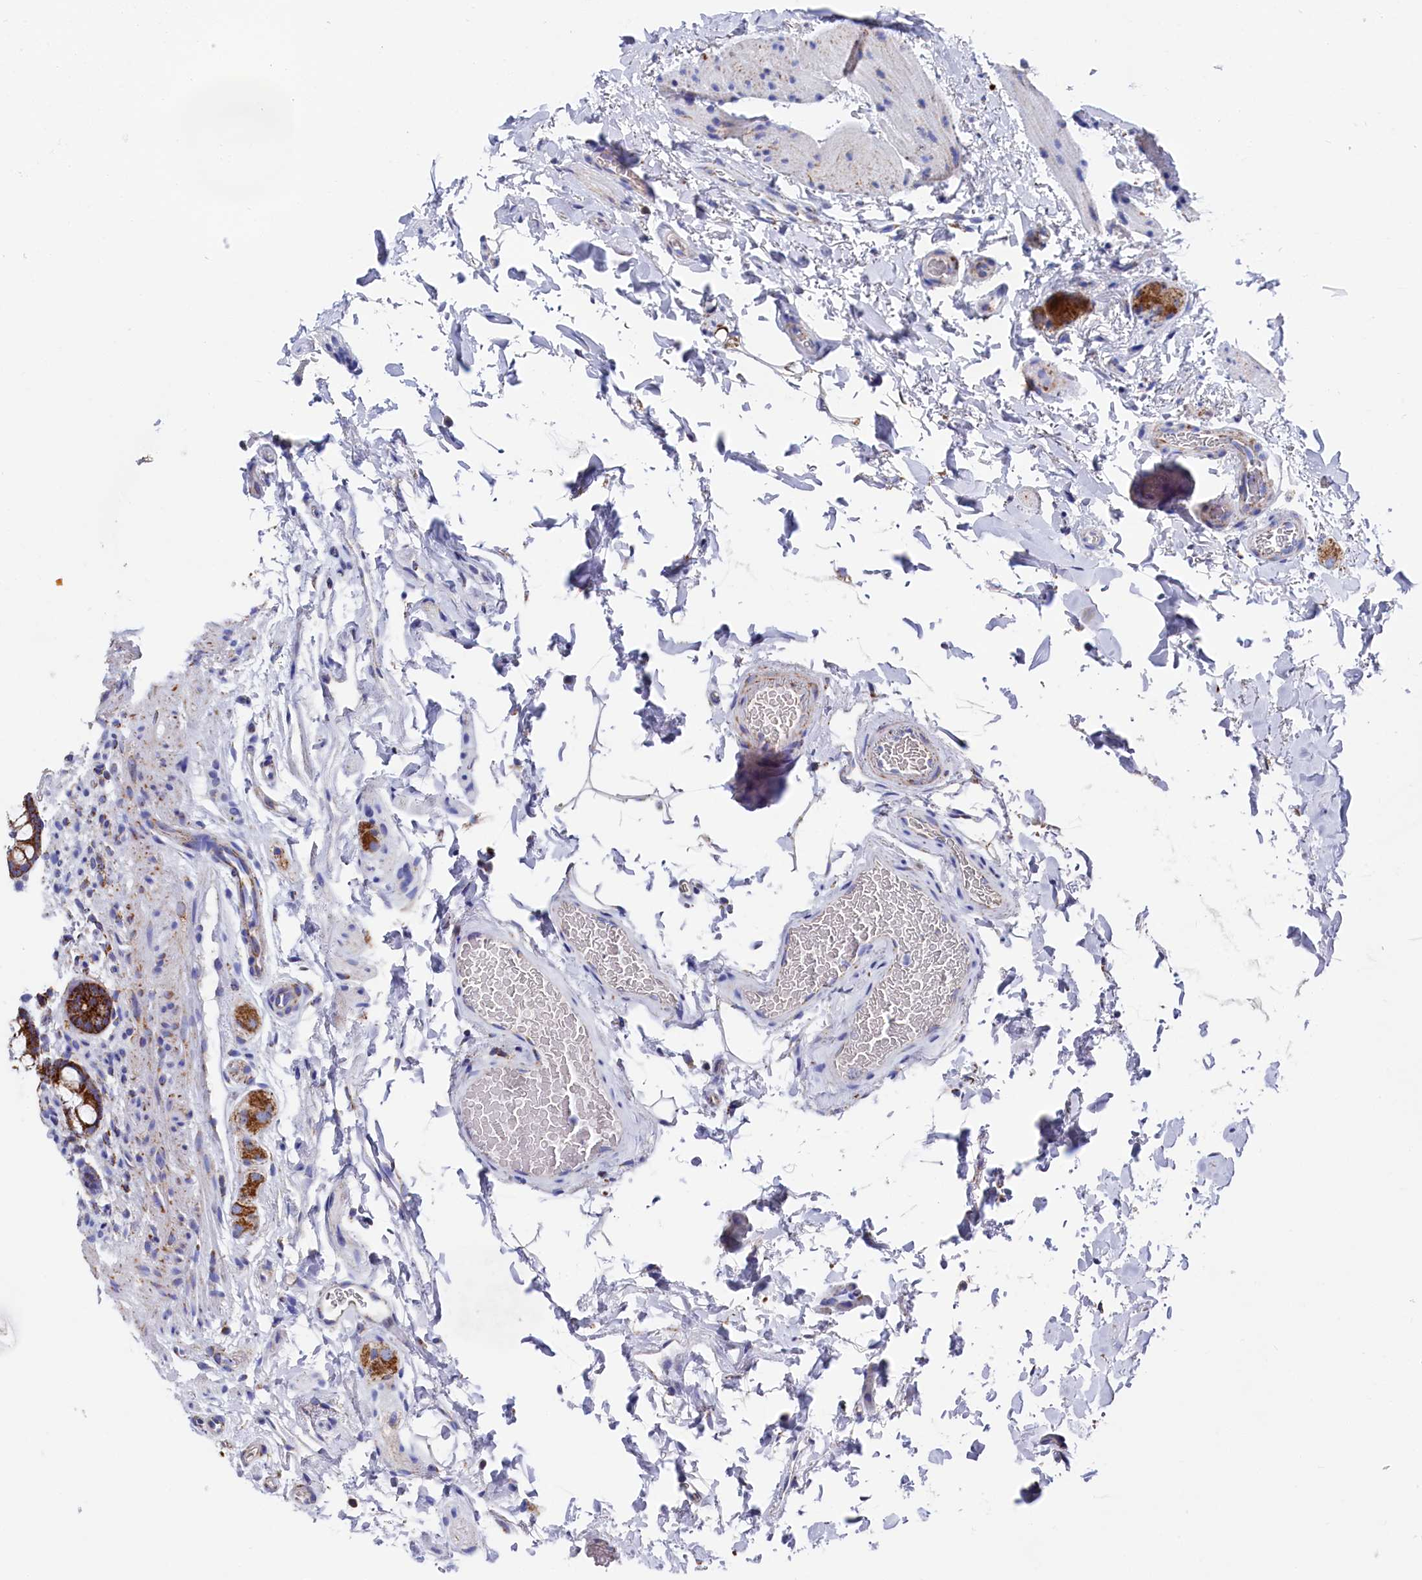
{"staining": {"intensity": "moderate", "quantity": "25%-75%", "location": "cytoplasmic/membranous"}, "tissue": "colon", "cell_type": "Endothelial cells", "image_type": "normal", "snomed": [{"axis": "morphology", "description": "Normal tissue, NOS"}, {"axis": "topography", "description": "Colon"}], "caption": "Immunohistochemistry of benign human colon shows medium levels of moderate cytoplasmic/membranous expression in about 25%-75% of endothelial cells.", "gene": "MMAB", "patient": {"sex": "female", "age": 82}}